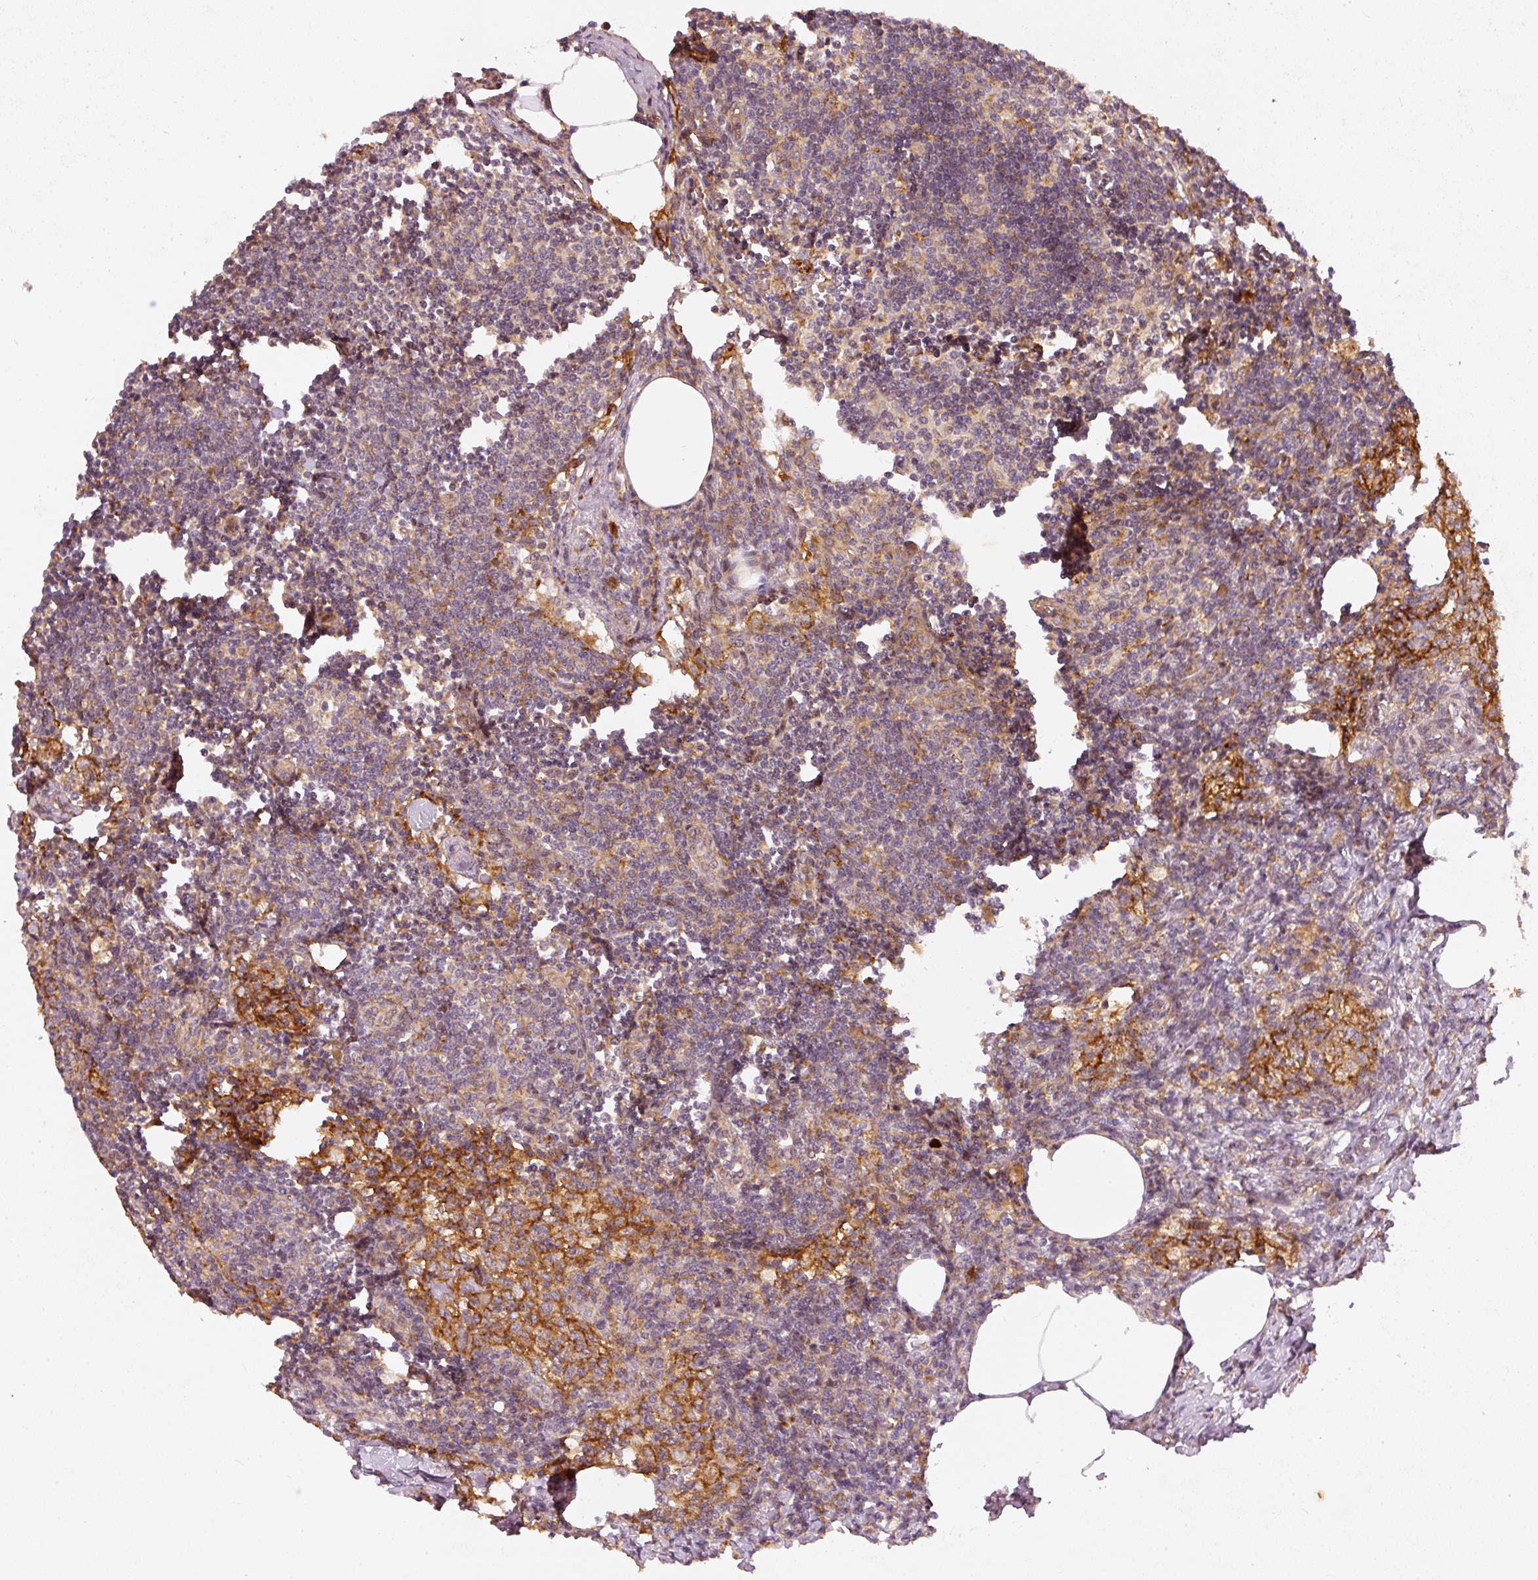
{"staining": {"intensity": "moderate", "quantity": "<25%", "location": "cytoplasmic/membranous"}, "tissue": "lymph node", "cell_type": "Non-germinal center cells", "image_type": "normal", "snomed": [{"axis": "morphology", "description": "Normal tissue, NOS"}, {"axis": "topography", "description": "Lymph node"}], "caption": "A brown stain shows moderate cytoplasmic/membranous positivity of a protein in non-germinal center cells of benign human lymph node. The staining is performed using DAB (3,3'-diaminobenzidine) brown chromogen to label protein expression. The nuclei are counter-stained blue using hematoxylin.", "gene": "ZNF580", "patient": {"sex": "female", "age": 59}}